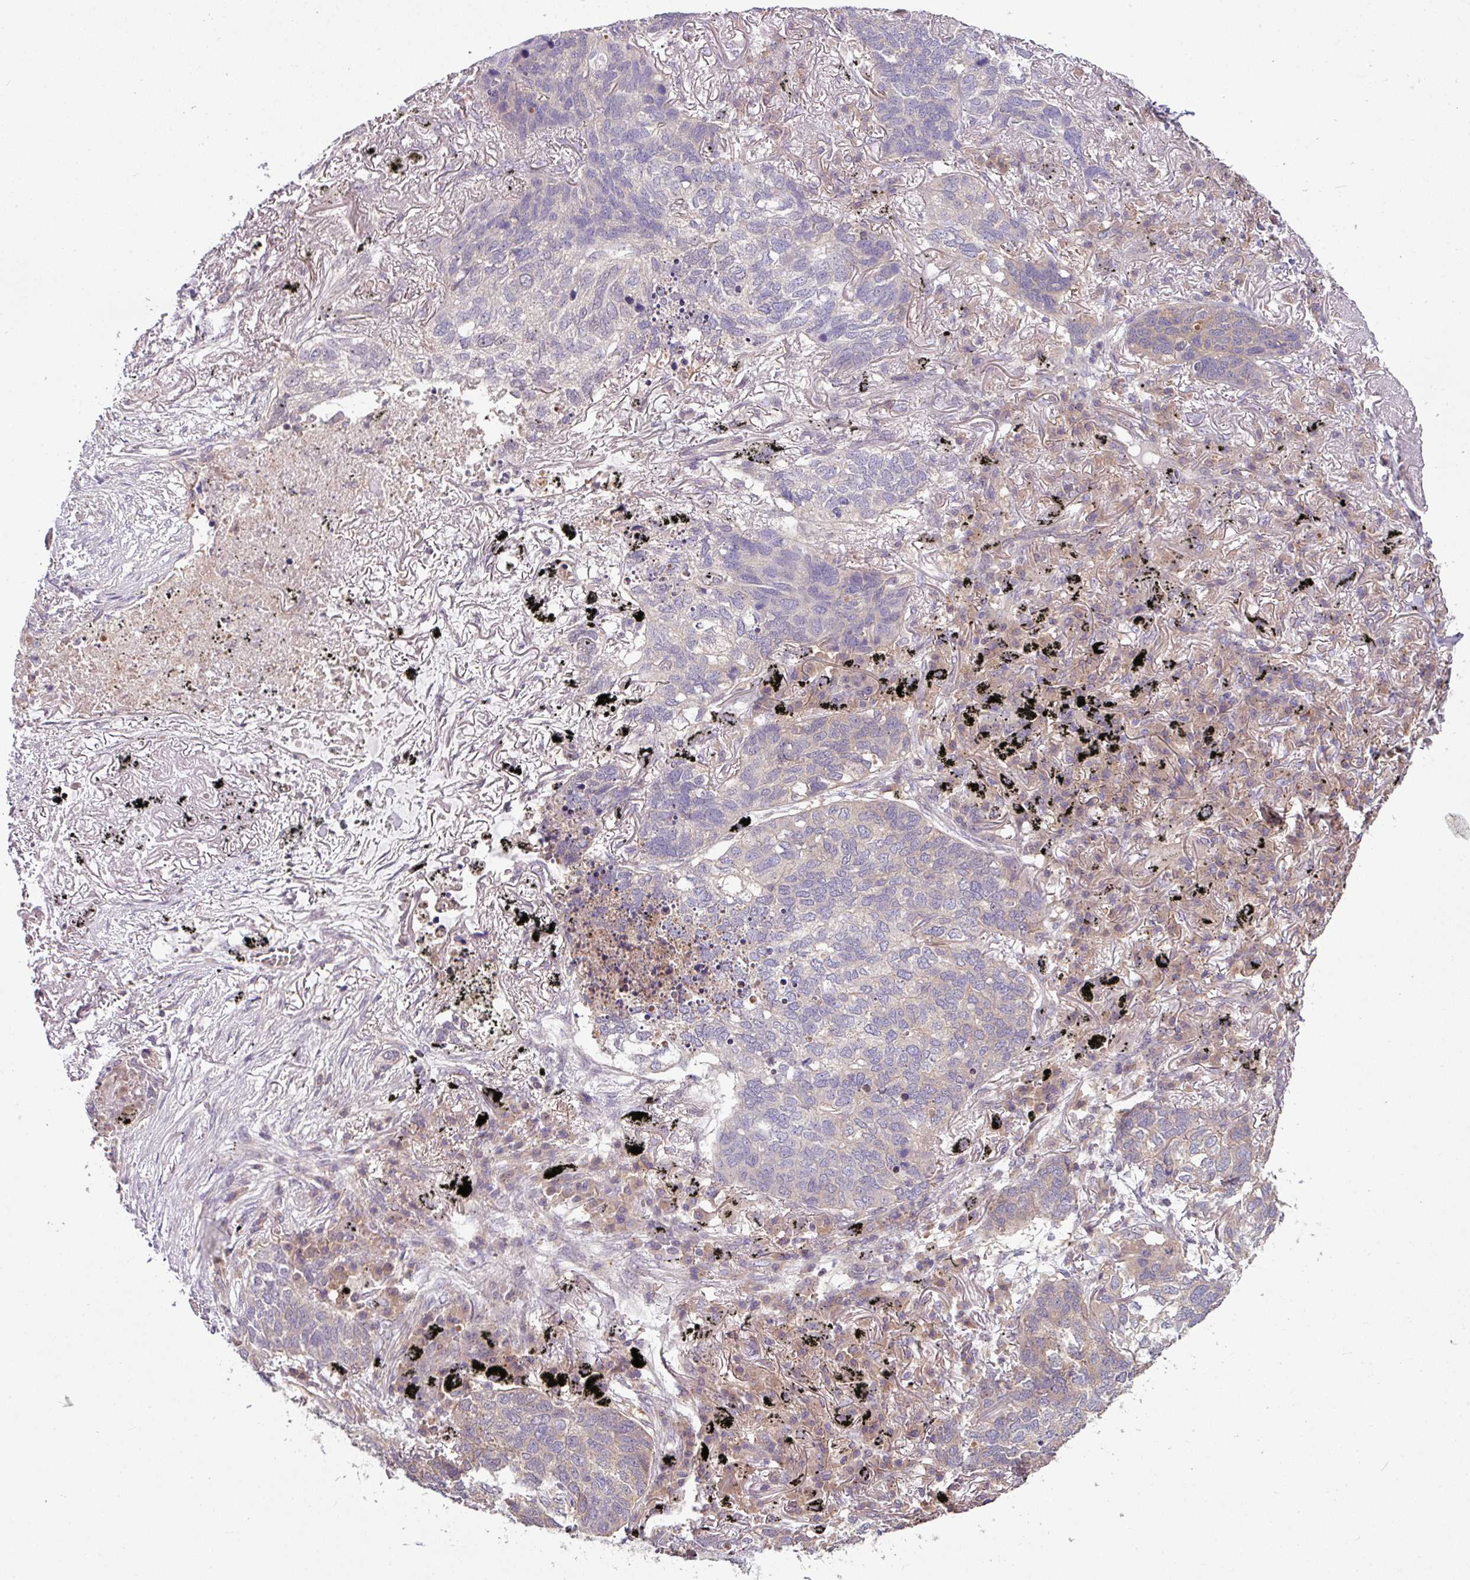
{"staining": {"intensity": "negative", "quantity": "none", "location": "none"}, "tissue": "lung cancer", "cell_type": "Tumor cells", "image_type": "cancer", "snomed": [{"axis": "morphology", "description": "Squamous cell carcinoma, NOS"}, {"axis": "topography", "description": "Lung"}], "caption": "High magnification brightfield microscopy of squamous cell carcinoma (lung) stained with DAB (brown) and counterstained with hematoxylin (blue): tumor cells show no significant staining. The staining is performed using DAB (3,3'-diaminobenzidine) brown chromogen with nuclei counter-stained in using hematoxylin.", "gene": "SLAMF6", "patient": {"sex": "female", "age": 63}}